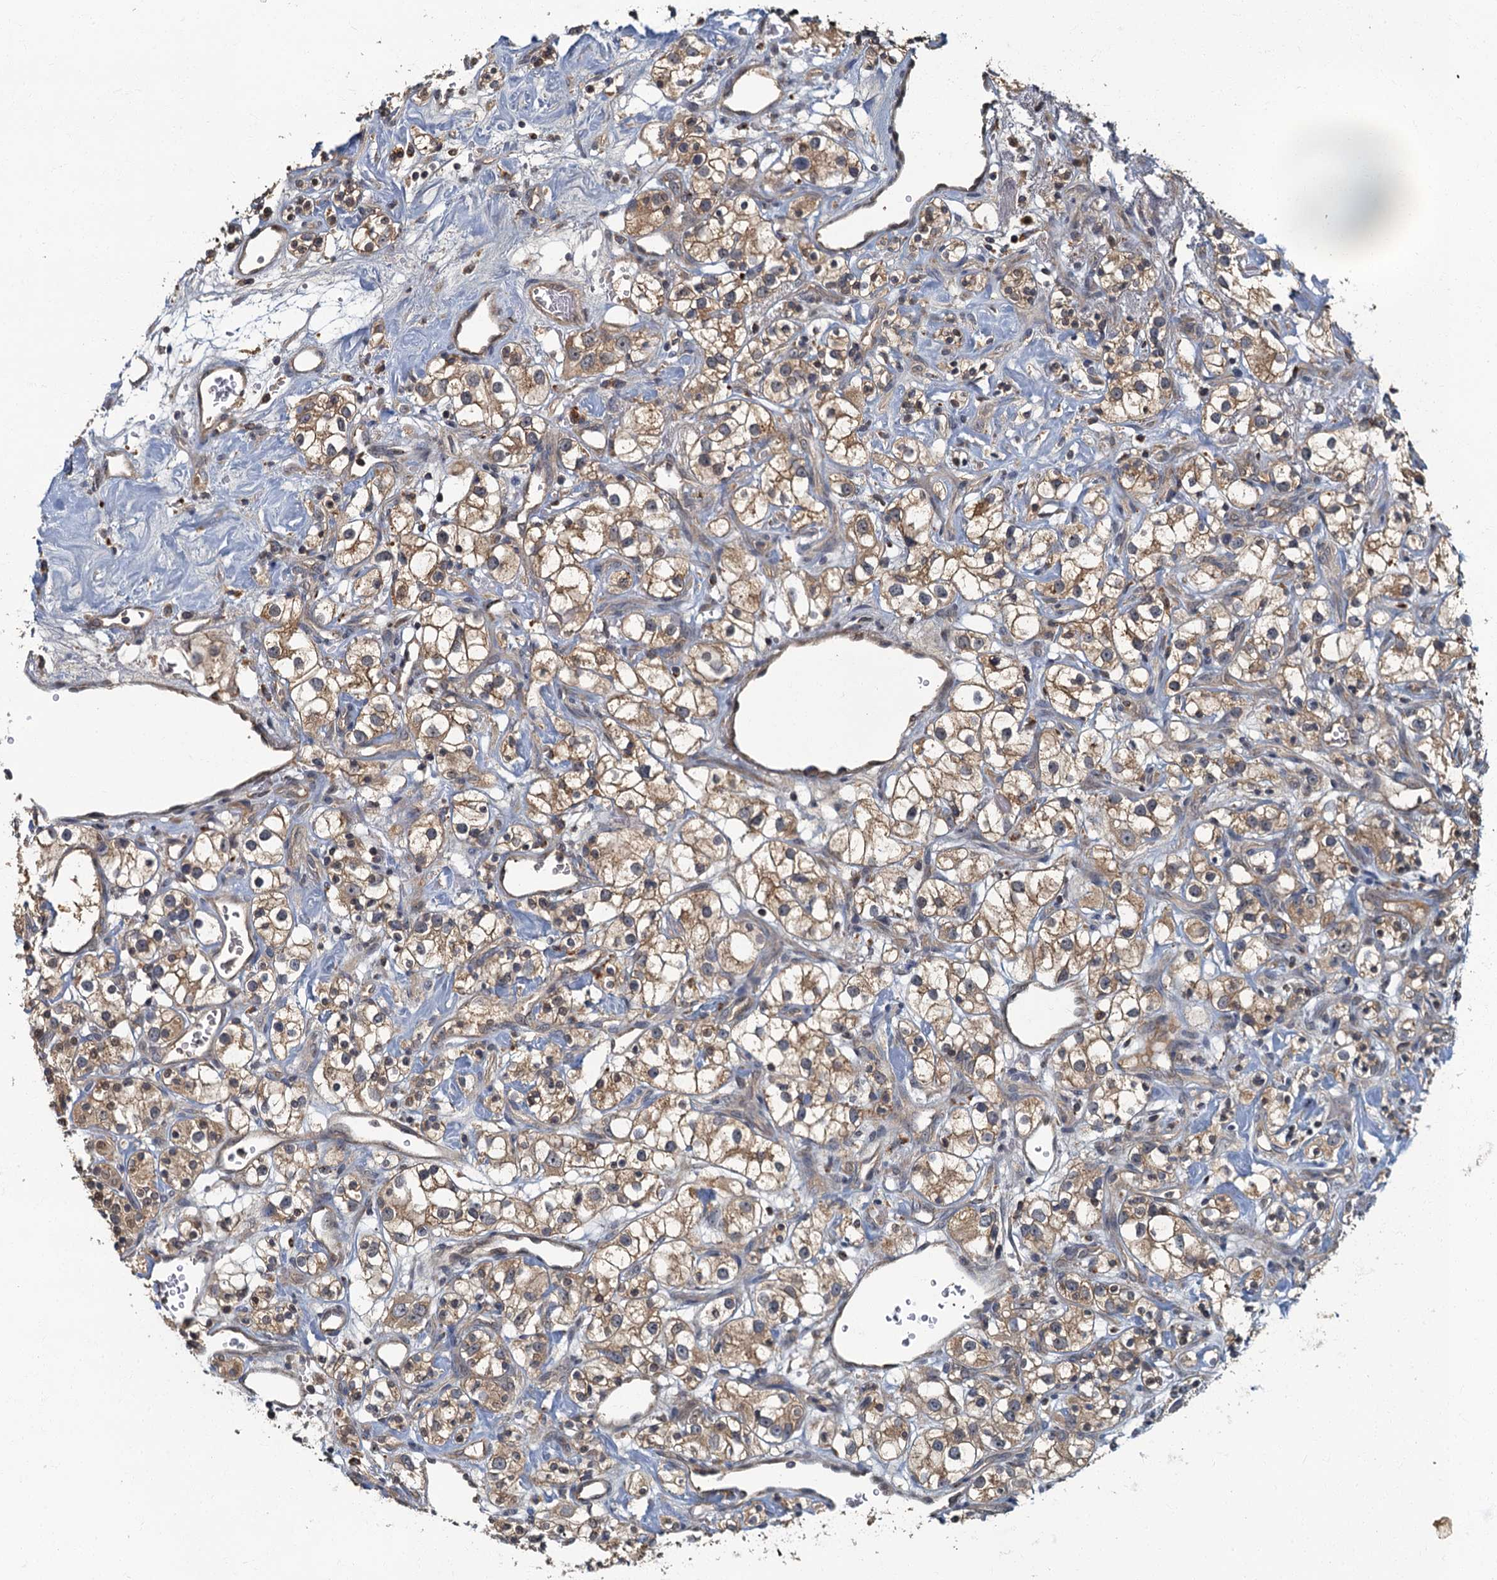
{"staining": {"intensity": "moderate", "quantity": ">75%", "location": "cytoplasmic/membranous"}, "tissue": "renal cancer", "cell_type": "Tumor cells", "image_type": "cancer", "snomed": [{"axis": "morphology", "description": "Adenocarcinoma, NOS"}, {"axis": "topography", "description": "Kidney"}], "caption": "Renal adenocarcinoma stained with IHC shows moderate cytoplasmic/membranous expression in approximately >75% of tumor cells. (IHC, brightfield microscopy, high magnification).", "gene": "WDCP", "patient": {"sex": "male", "age": 77}}